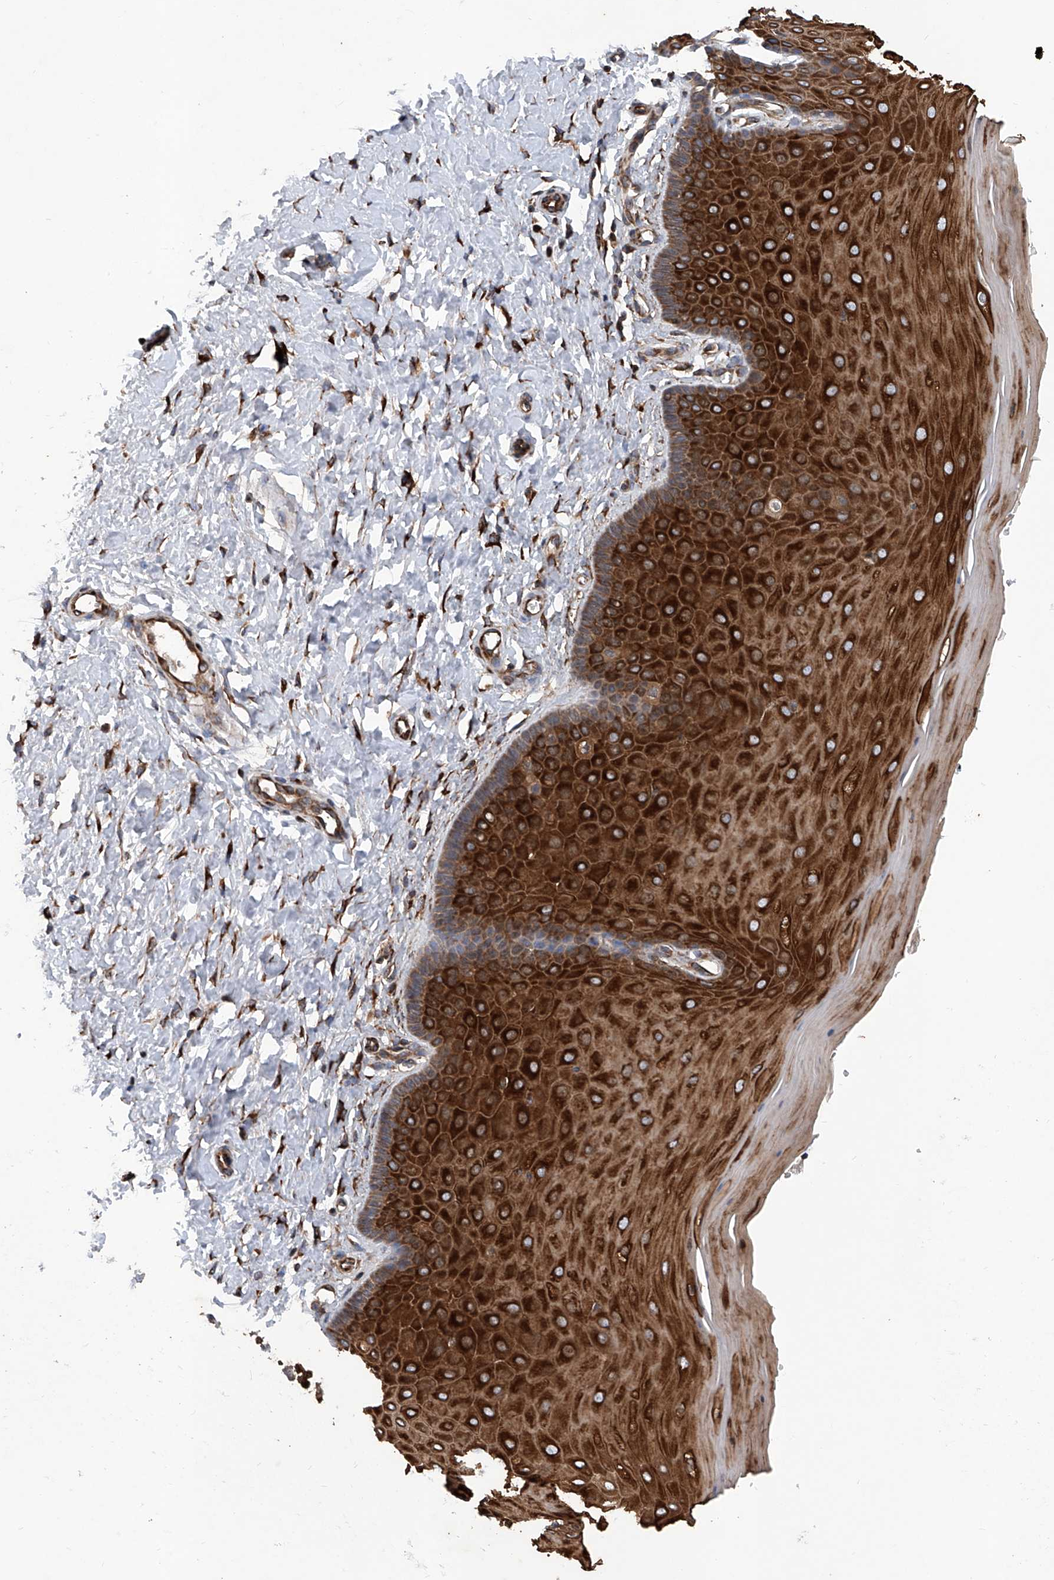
{"staining": {"intensity": "strong", "quantity": "25%-75%", "location": "cytoplasmic/membranous"}, "tissue": "cervix", "cell_type": "Glandular cells", "image_type": "normal", "snomed": [{"axis": "morphology", "description": "Normal tissue, NOS"}, {"axis": "topography", "description": "Cervix"}], "caption": "Immunohistochemistry (IHC) photomicrograph of normal cervix stained for a protein (brown), which shows high levels of strong cytoplasmic/membranous positivity in approximately 25%-75% of glandular cells.", "gene": "ASCC3", "patient": {"sex": "female", "age": 55}}